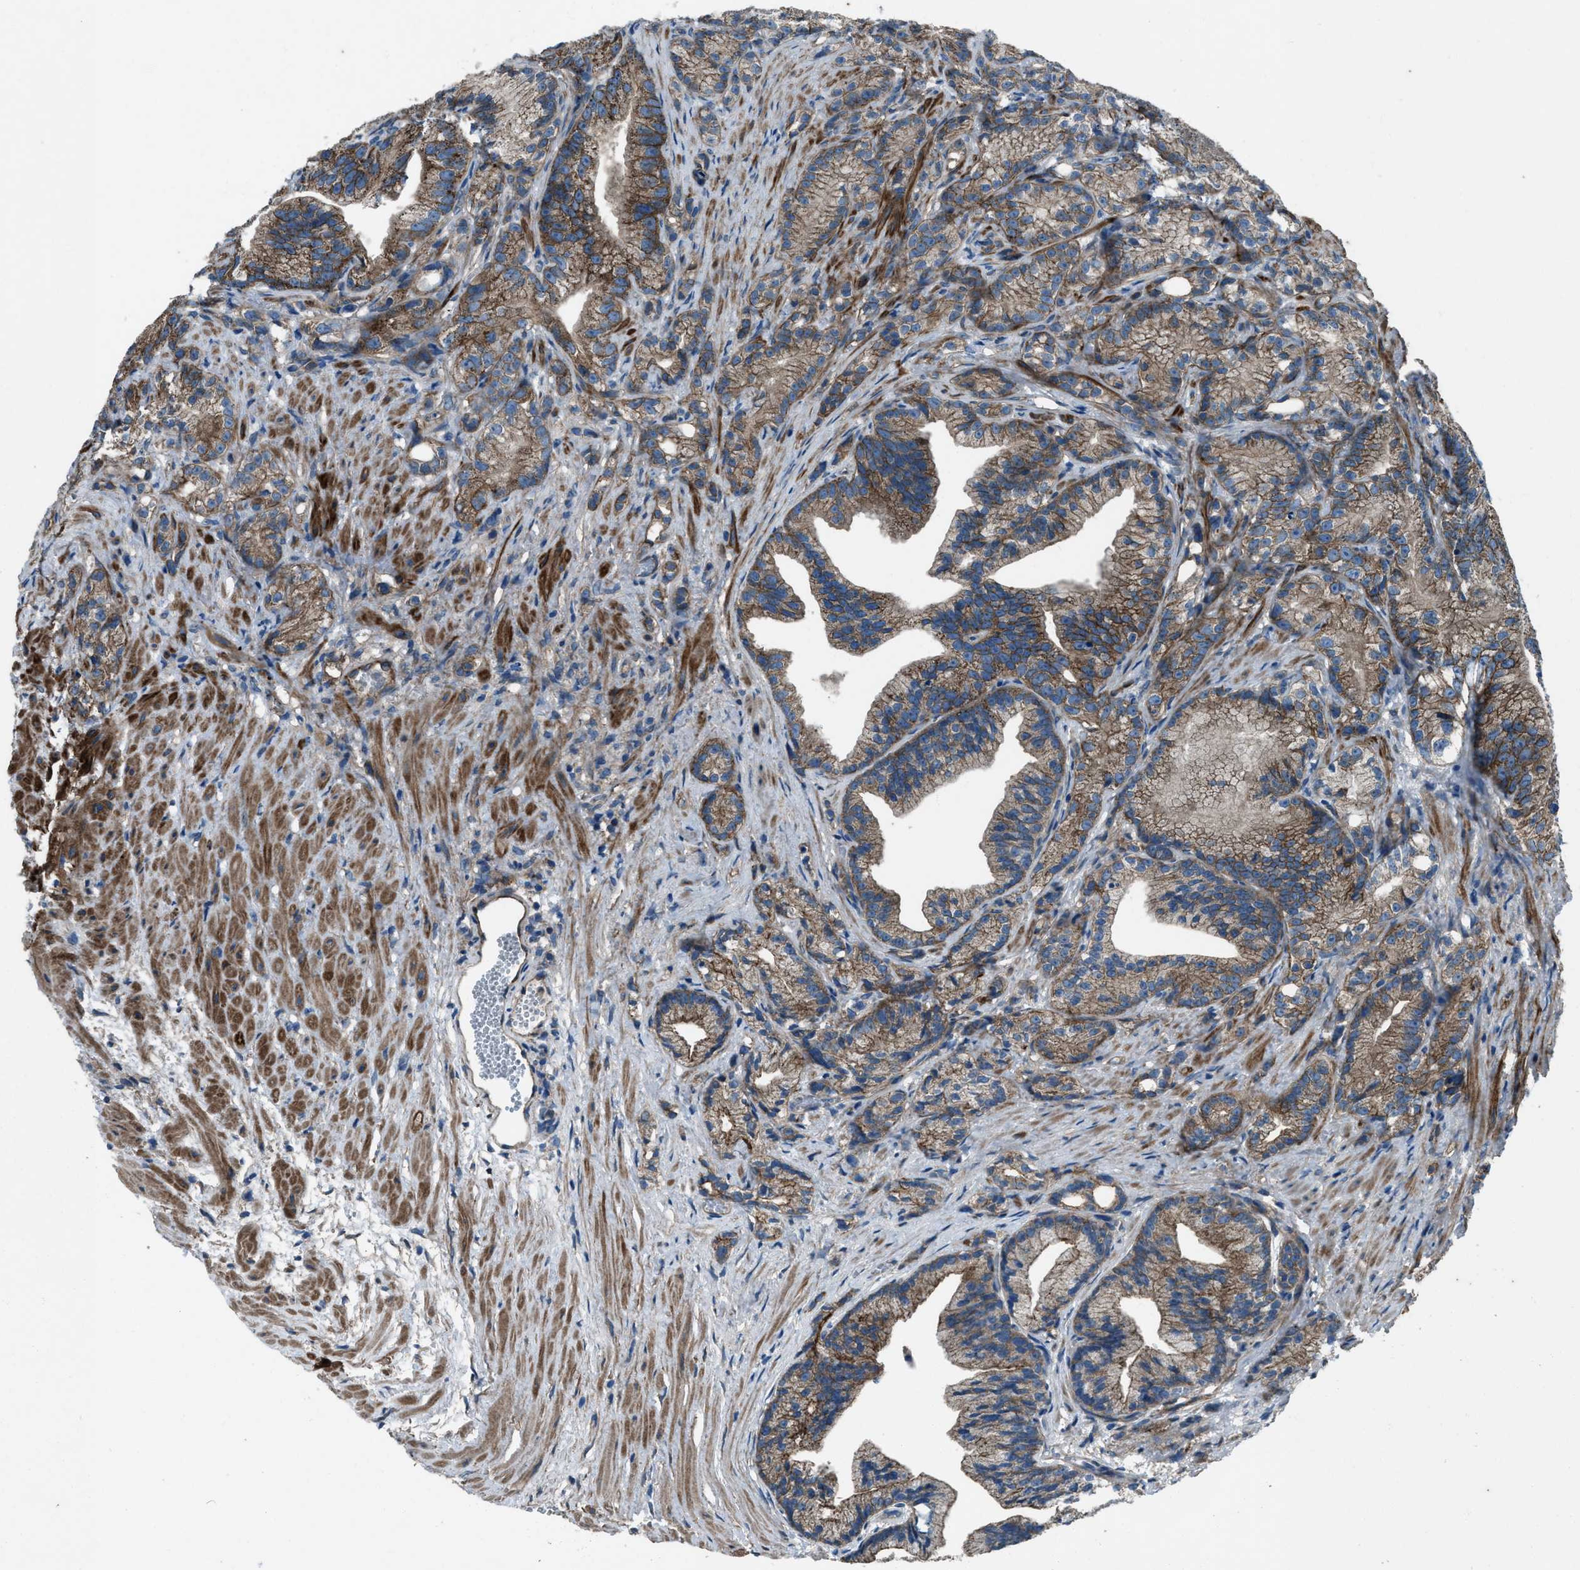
{"staining": {"intensity": "moderate", "quantity": ">75%", "location": "cytoplasmic/membranous"}, "tissue": "prostate cancer", "cell_type": "Tumor cells", "image_type": "cancer", "snomed": [{"axis": "morphology", "description": "Adenocarcinoma, Low grade"}, {"axis": "topography", "description": "Prostate"}], "caption": "The histopathology image demonstrates immunohistochemical staining of adenocarcinoma (low-grade) (prostate). There is moderate cytoplasmic/membranous expression is seen in about >75% of tumor cells. The staining is performed using DAB brown chromogen to label protein expression. The nuclei are counter-stained blue using hematoxylin.", "gene": "SVIL", "patient": {"sex": "male", "age": 89}}